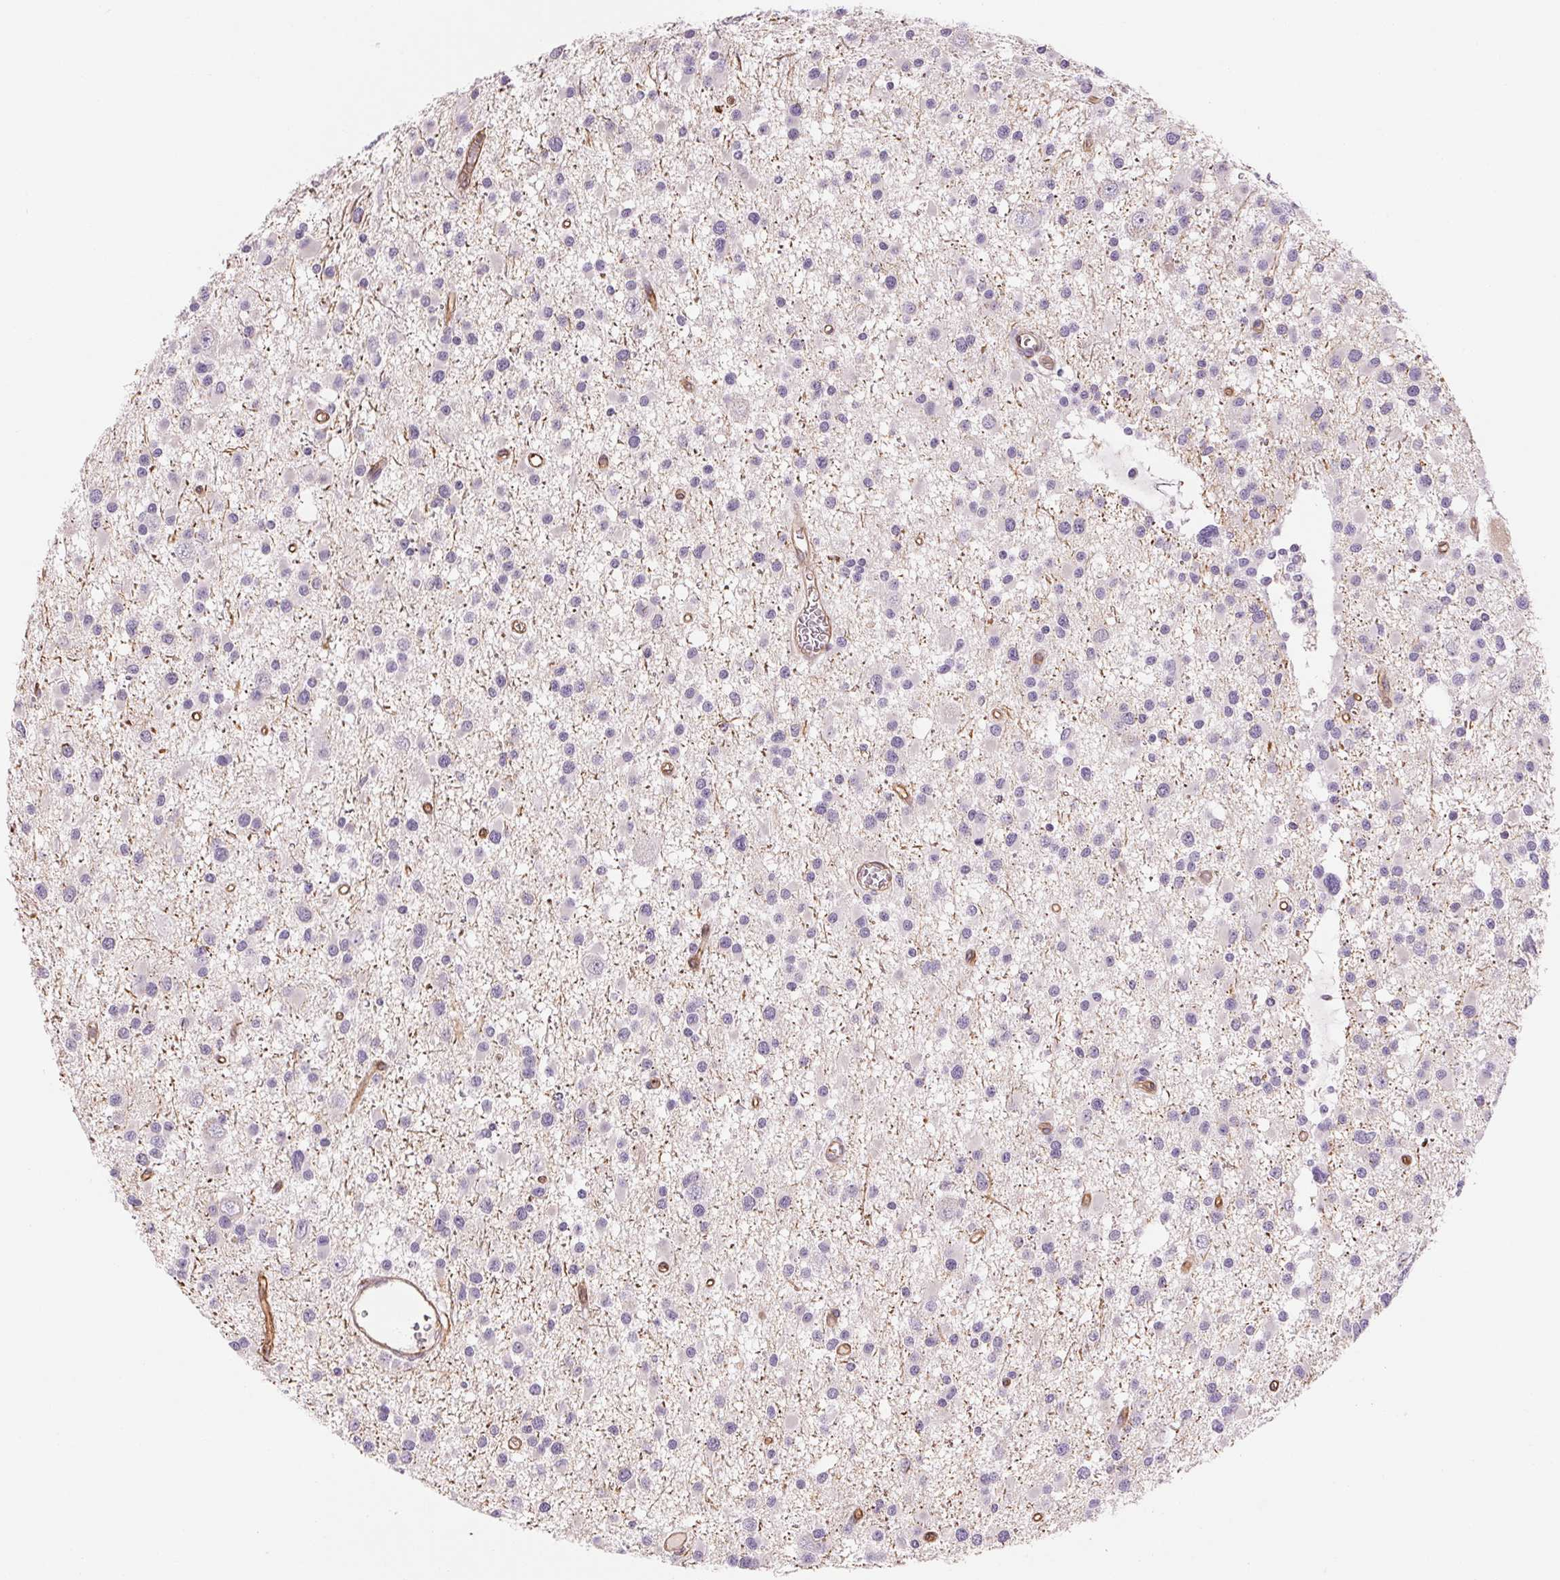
{"staining": {"intensity": "negative", "quantity": "none", "location": "none"}, "tissue": "glioma", "cell_type": "Tumor cells", "image_type": "cancer", "snomed": [{"axis": "morphology", "description": "Glioma, malignant, High grade"}, {"axis": "topography", "description": "Brain"}], "caption": "Immunohistochemical staining of human glioma displays no significant expression in tumor cells.", "gene": "ANKRD13B", "patient": {"sex": "male", "age": 54}}